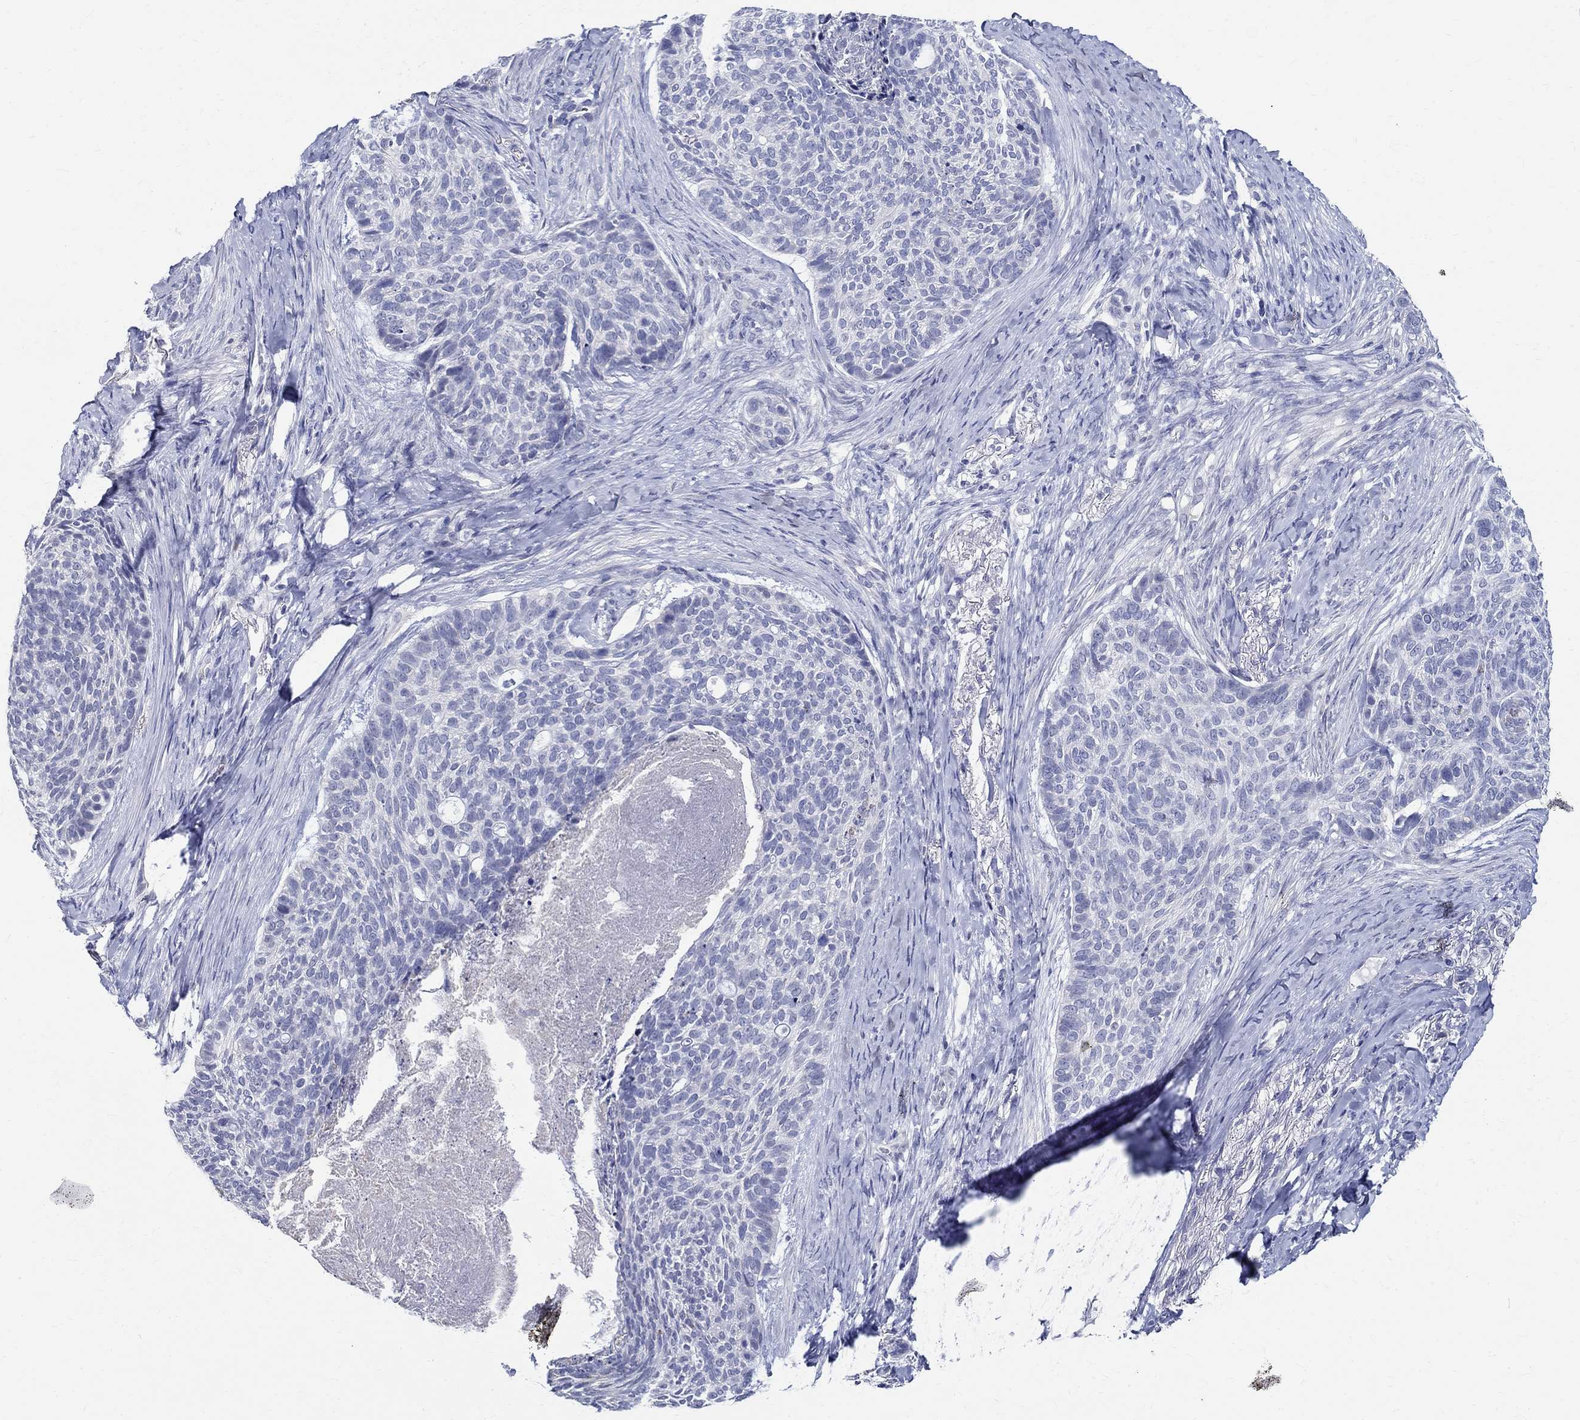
{"staining": {"intensity": "negative", "quantity": "none", "location": "none"}, "tissue": "skin cancer", "cell_type": "Tumor cells", "image_type": "cancer", "snomed": [{"axis": "morphology", "description": "Basal cell carcinoma"}, {"axis": "topography", "description": "Skin"}], "caption": "Immunohistochemistry (IHC) photomicrograph of skin basal cell carcinoma stained for a protein (brown), which demonstrates no expression in tumor cells. The staining was performed using DAB to visualize the protein expression in brown, while the nuclei were stained in blue with hematoxylin (Magnification: 20x).", "gene": "CETN1", "patient": {"sex": "female", "age": 69}}